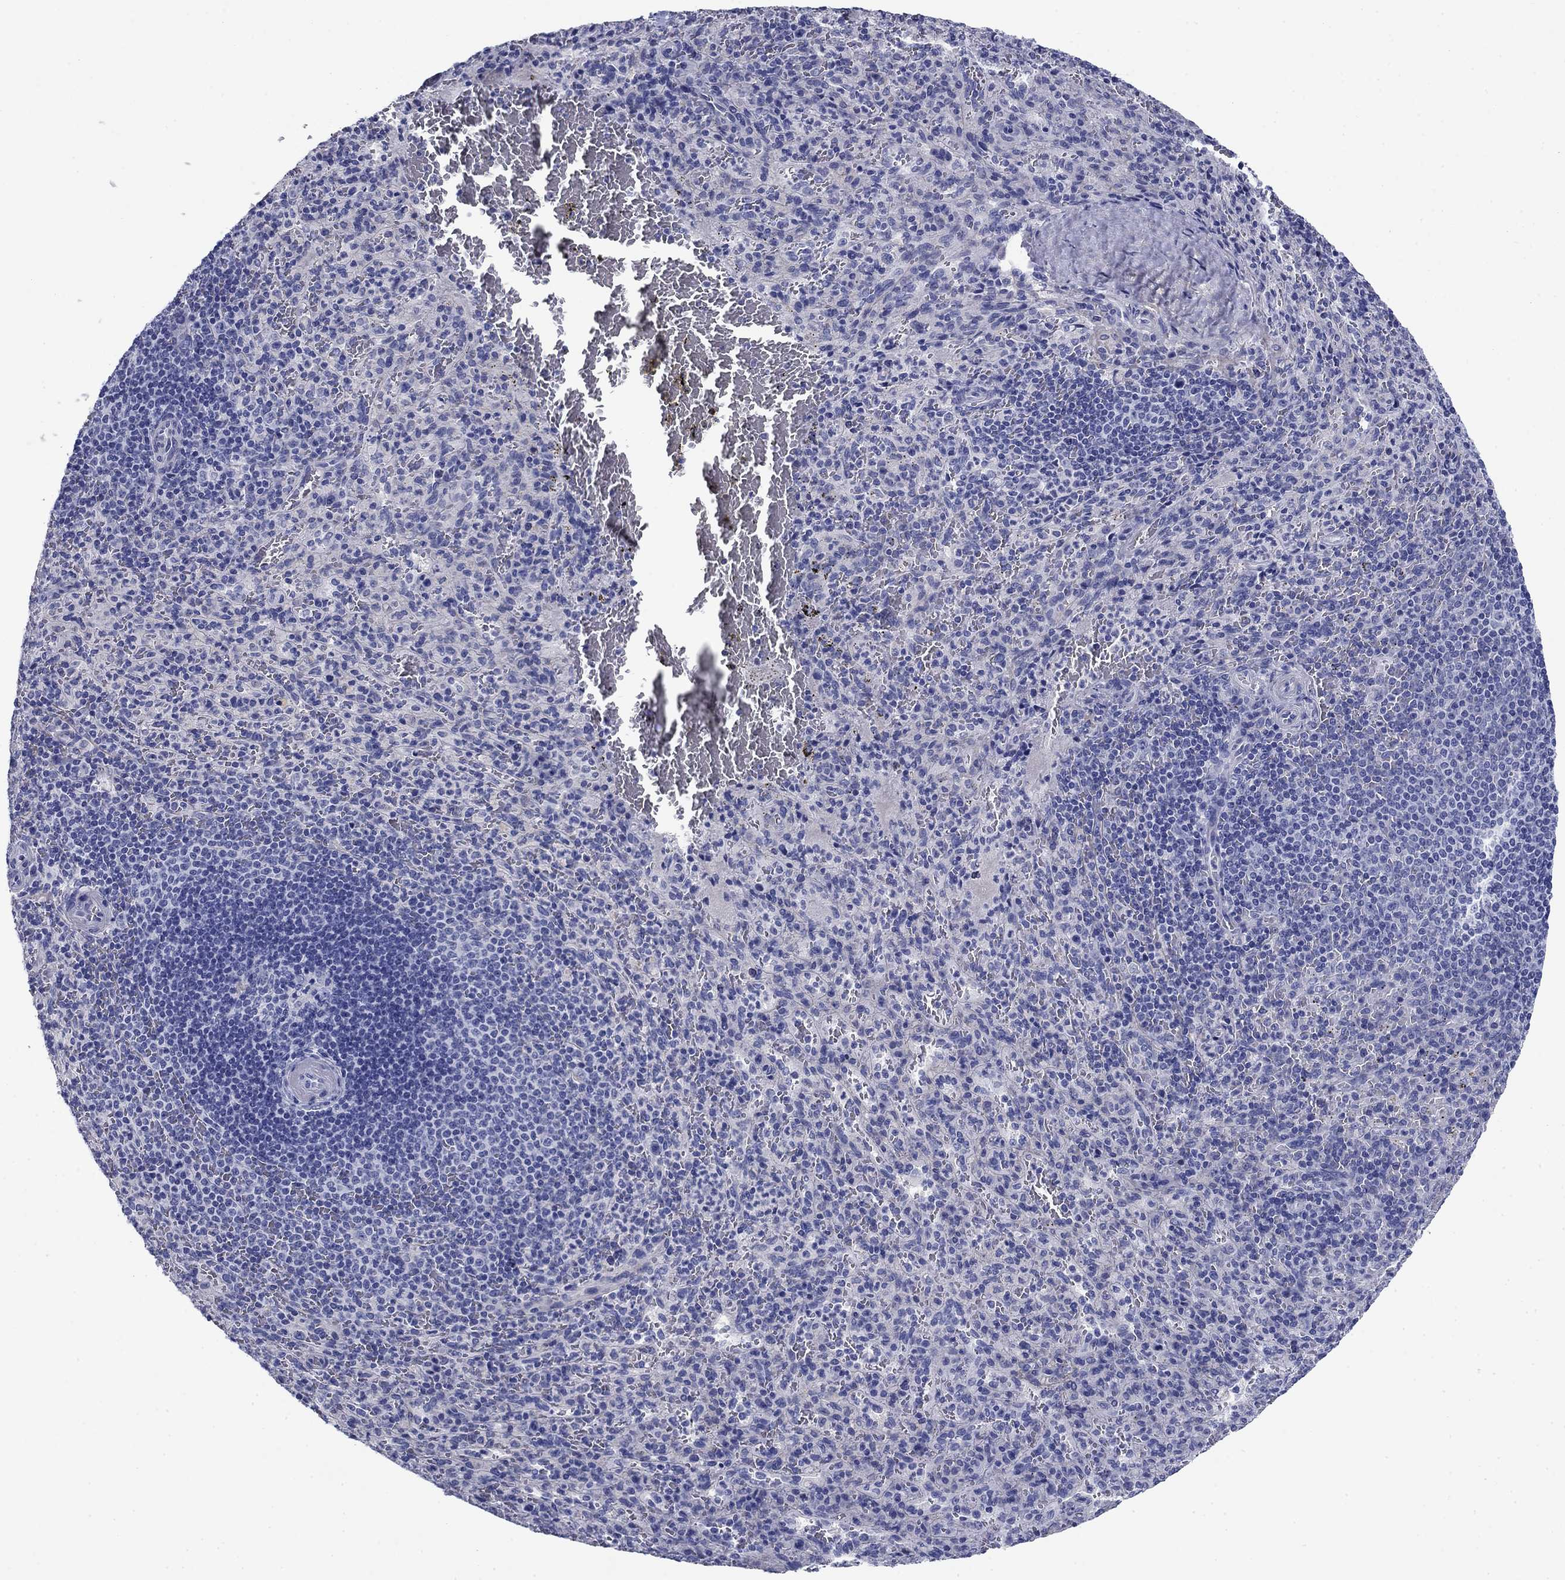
{"staining": {"intensity": "negative", "quantity": "none", "location": "none"}, "tissue": "spleen", "cell_type": "Cells in red pulp", "image_type": "normal", "snomed": [{"axis": "morphology", "description": "Normal tissue, NOS"}, {"axis": "topography", "description": "Spleen"}], "caption": "Spleen stained for a protein using immunohistochemistry (IHC) displays no expression cells in red pulp.", "gene": "PRKCG", "patient": {"sex": "male", "age": 57}}